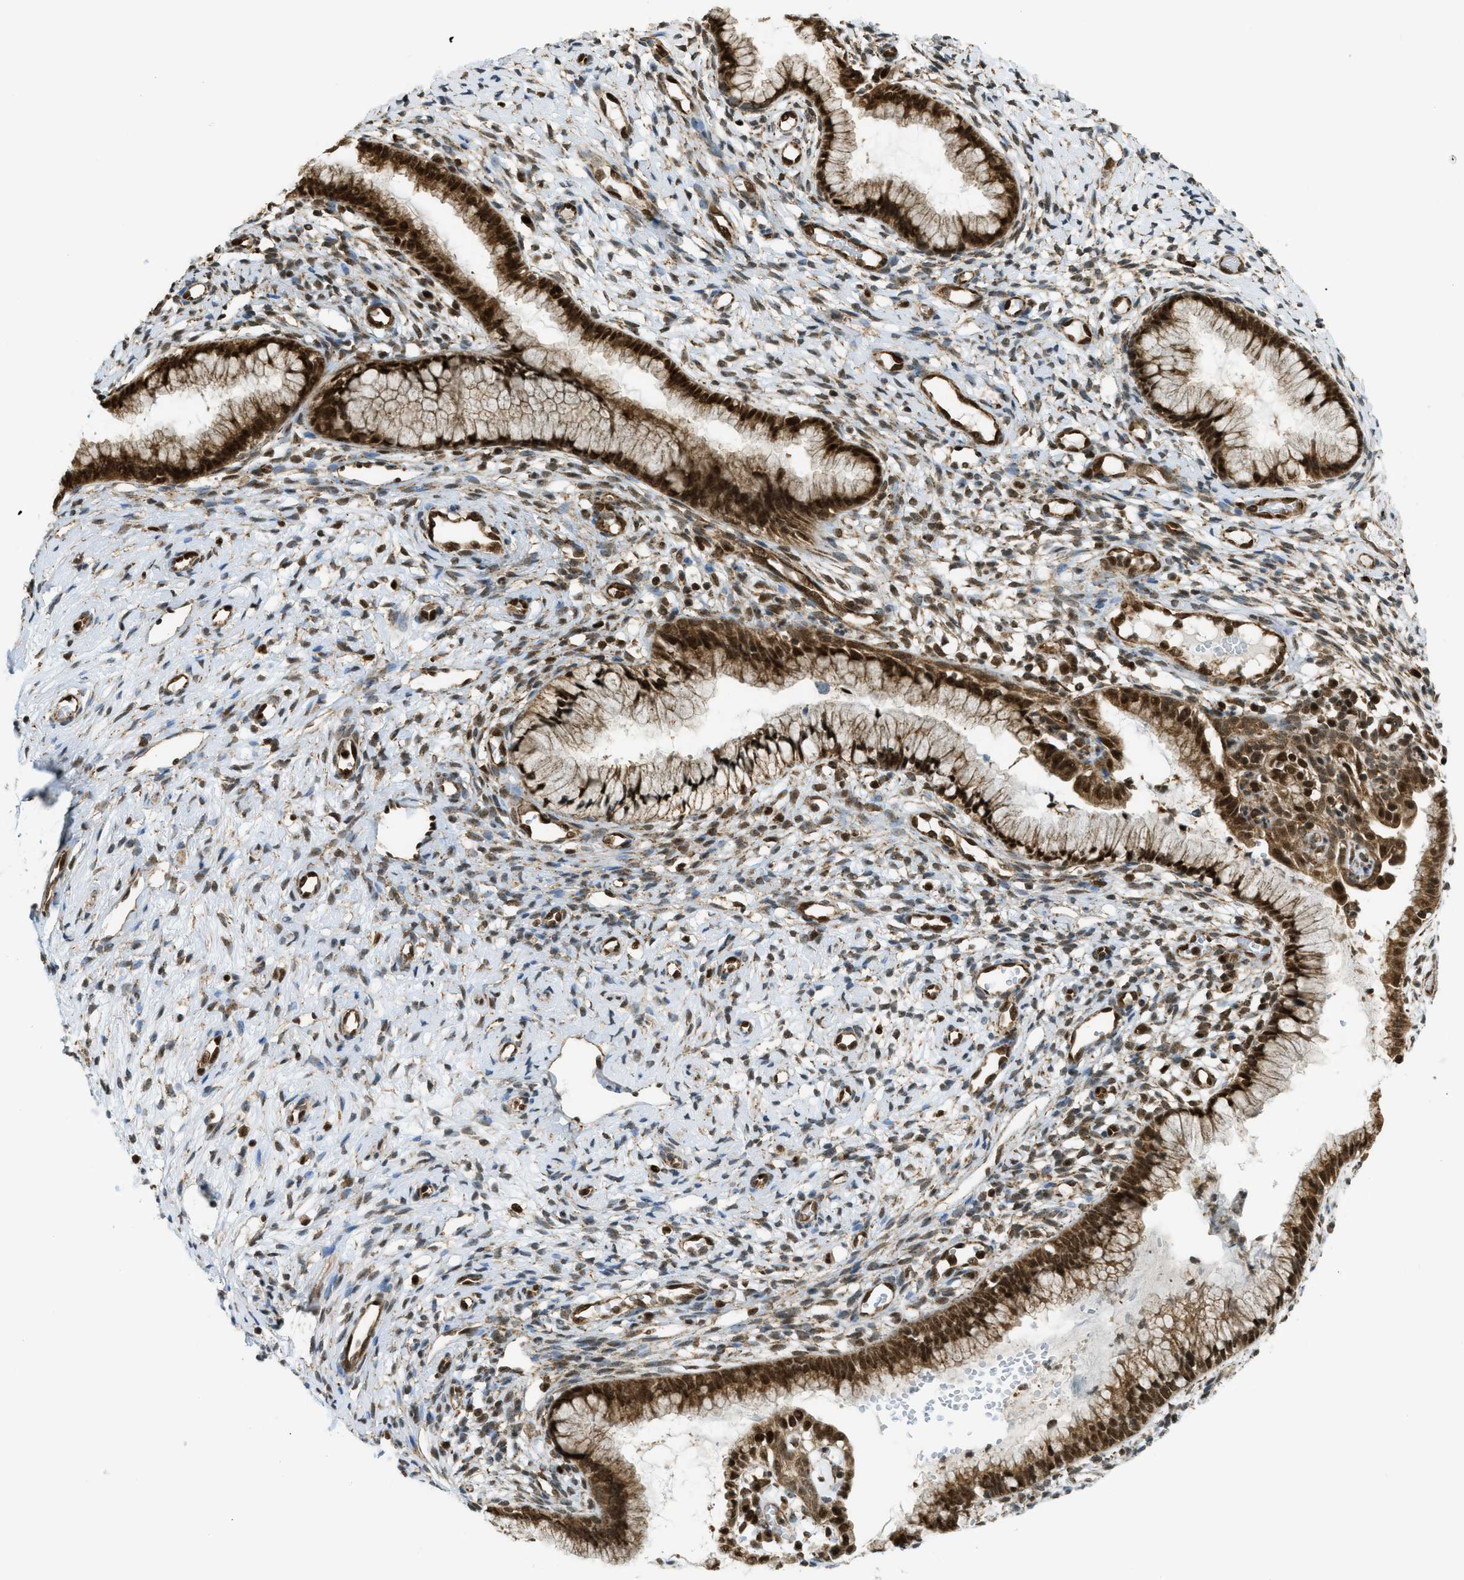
{"staining": {"intensity": "strong", "quantity": ">75%", "location": "cytoplasmic/membranous,nuclear"}, "tissue": "cervix", "cell_type": "Glandular cells", "image_type": "normal", "snomed": [{"axis": "morphology", "description": "Normal tissue, NOS"}, {"axis": "topography", "description": "Cervix"}], "caption": "Unremarkable cervix was stained to show a protein in brown. There is high levels of strong cytoplasmic/membranous,nuclear expression in approximately >75% of glandular cells.", "gene": "TNPO1", "patient": {"sex": "female", "age": 65}}